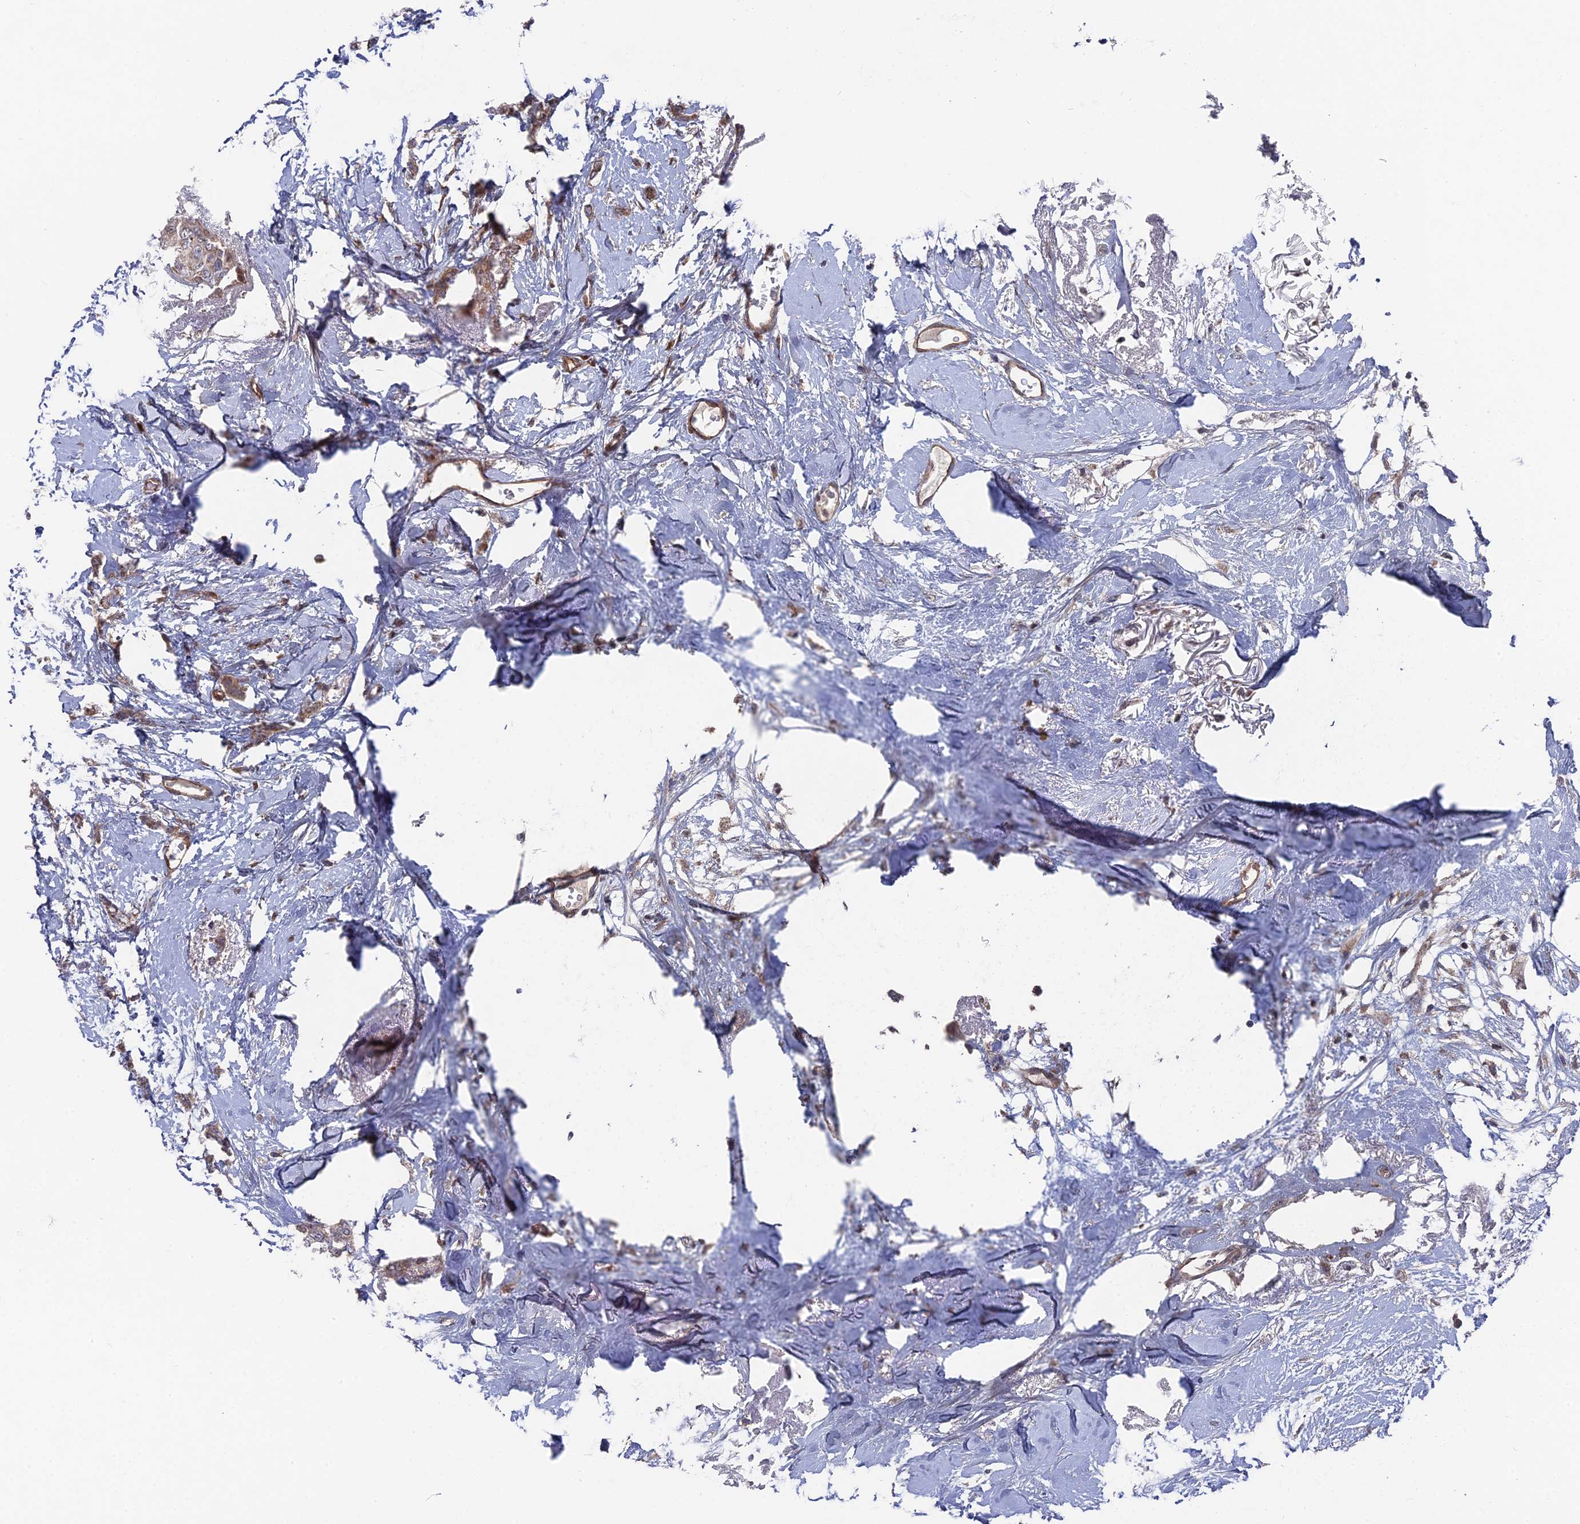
{"staining": {"intensity": "moderate", "quantity": ">75%", "location": "cytoplasmic/membranous"}, "tissue": "breast cancer", "cell_type": "Tumor cells", "image_type": "cancer", "snomed": [{"axis": "morphology", "description": "Duct carcinoma"}, {"axis": "topography", "description": "Breast"}], "caption": "A brown stain shows moderate cytoplasmic/membranous positivity of a protein in human intraductal carcinoma (breast) tumor cells. (DAB IHC, brown staining for protein, blue staining for nuclei).", "gene": "UNC5D", "patient": {"sex": "female", "age": 72}}